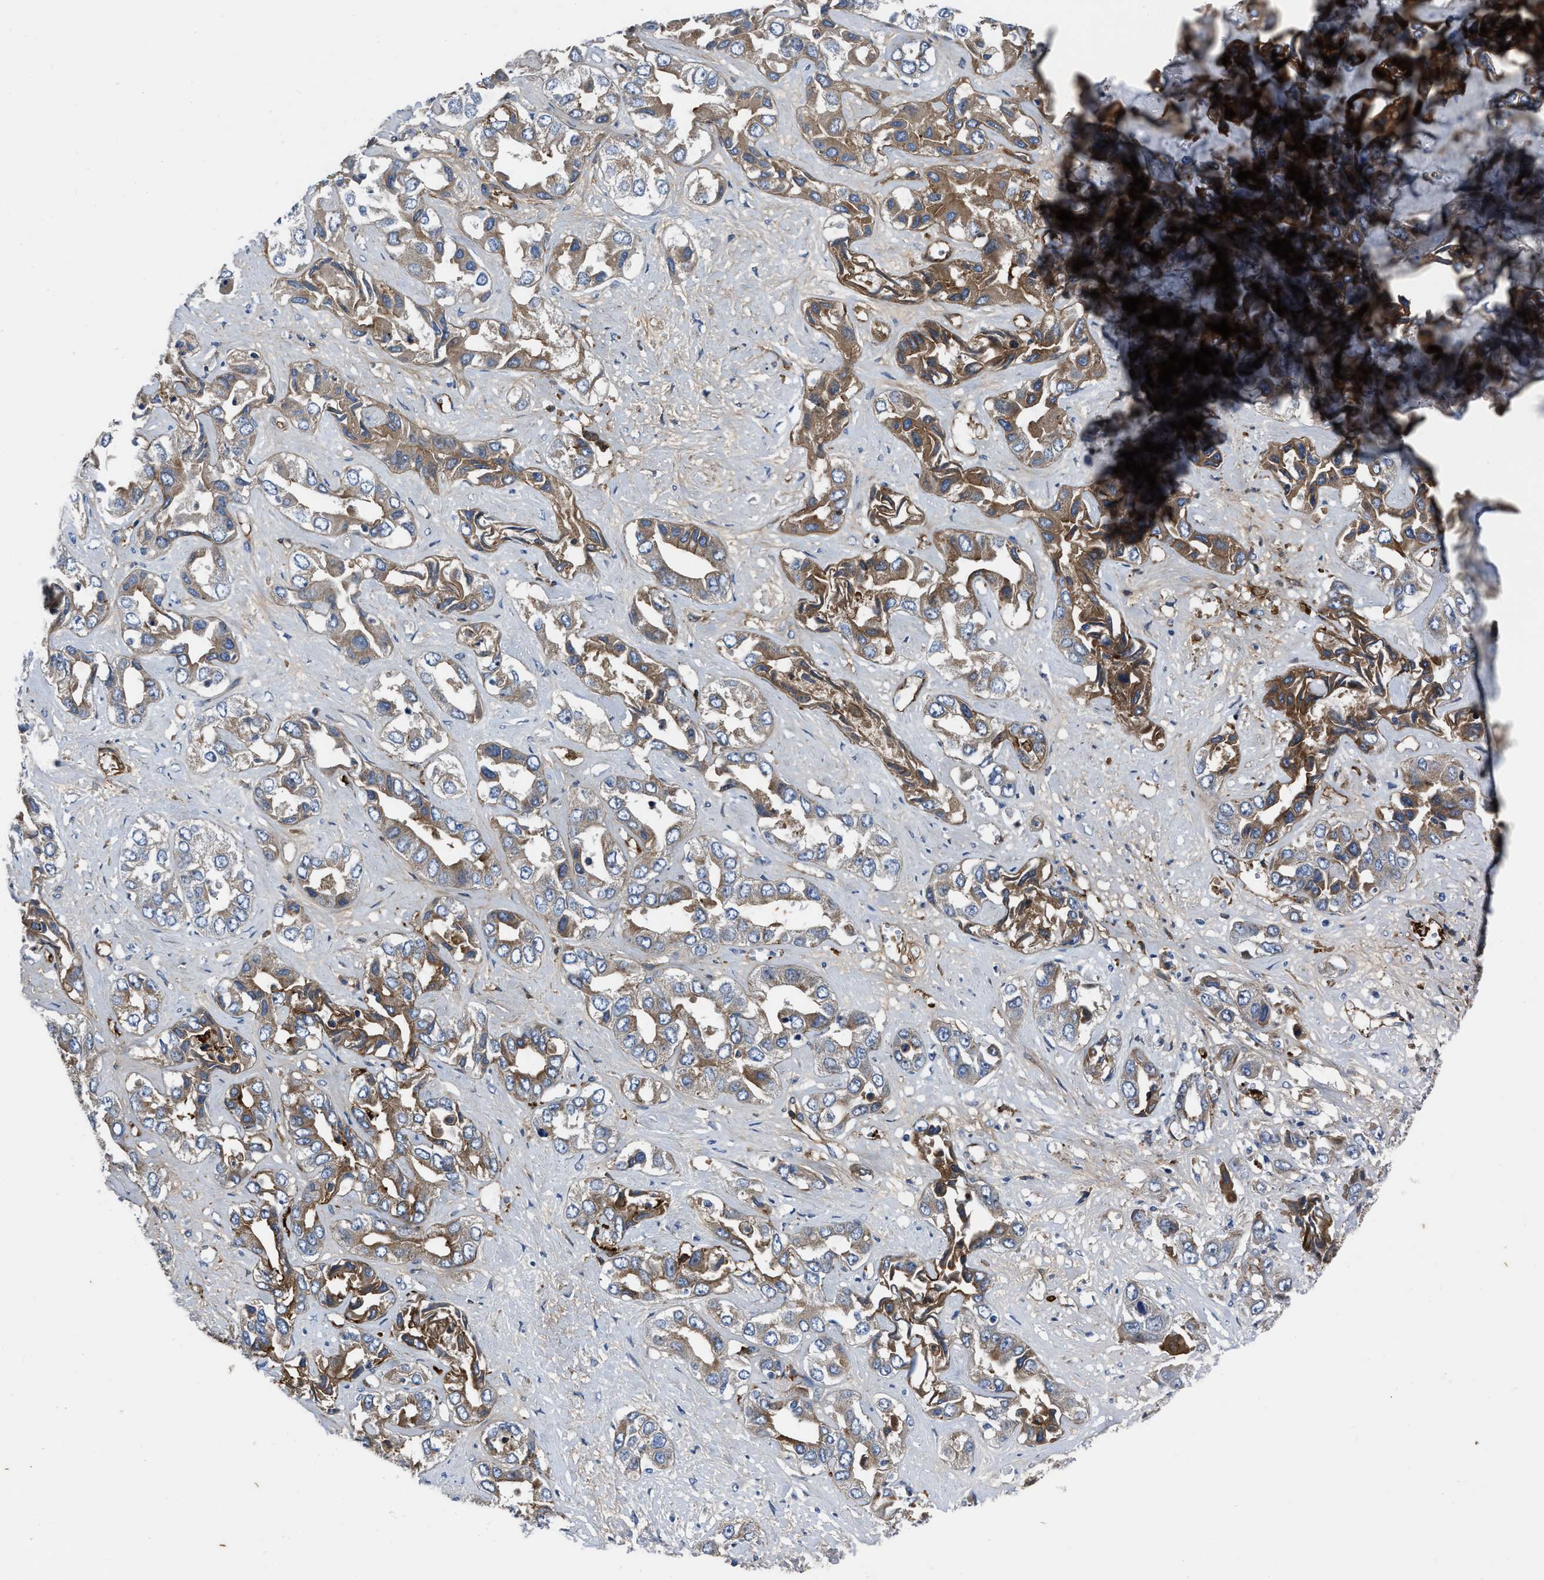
{"staining": {"intensity": "moderate", "quantity": ">75%", "location": "cytoplasmic/membranous"}, "tissue": "liver cancer", "cell_type": "Tumor cells", "image_type": "cancer", "snomed": [{"axis": "morphology", "description": "Cholangiocarcinoma"}, {"axis": "topography", "description": "Liver"}], "caption": "Protein expression analysis of liver cancer (cholangiocarcinoma) reveals moderate cytoplasmic/membranous staining in about >75% of tumor cells.", "gene": "ERC1", "patient": {"sex": "female", "age": 52}}